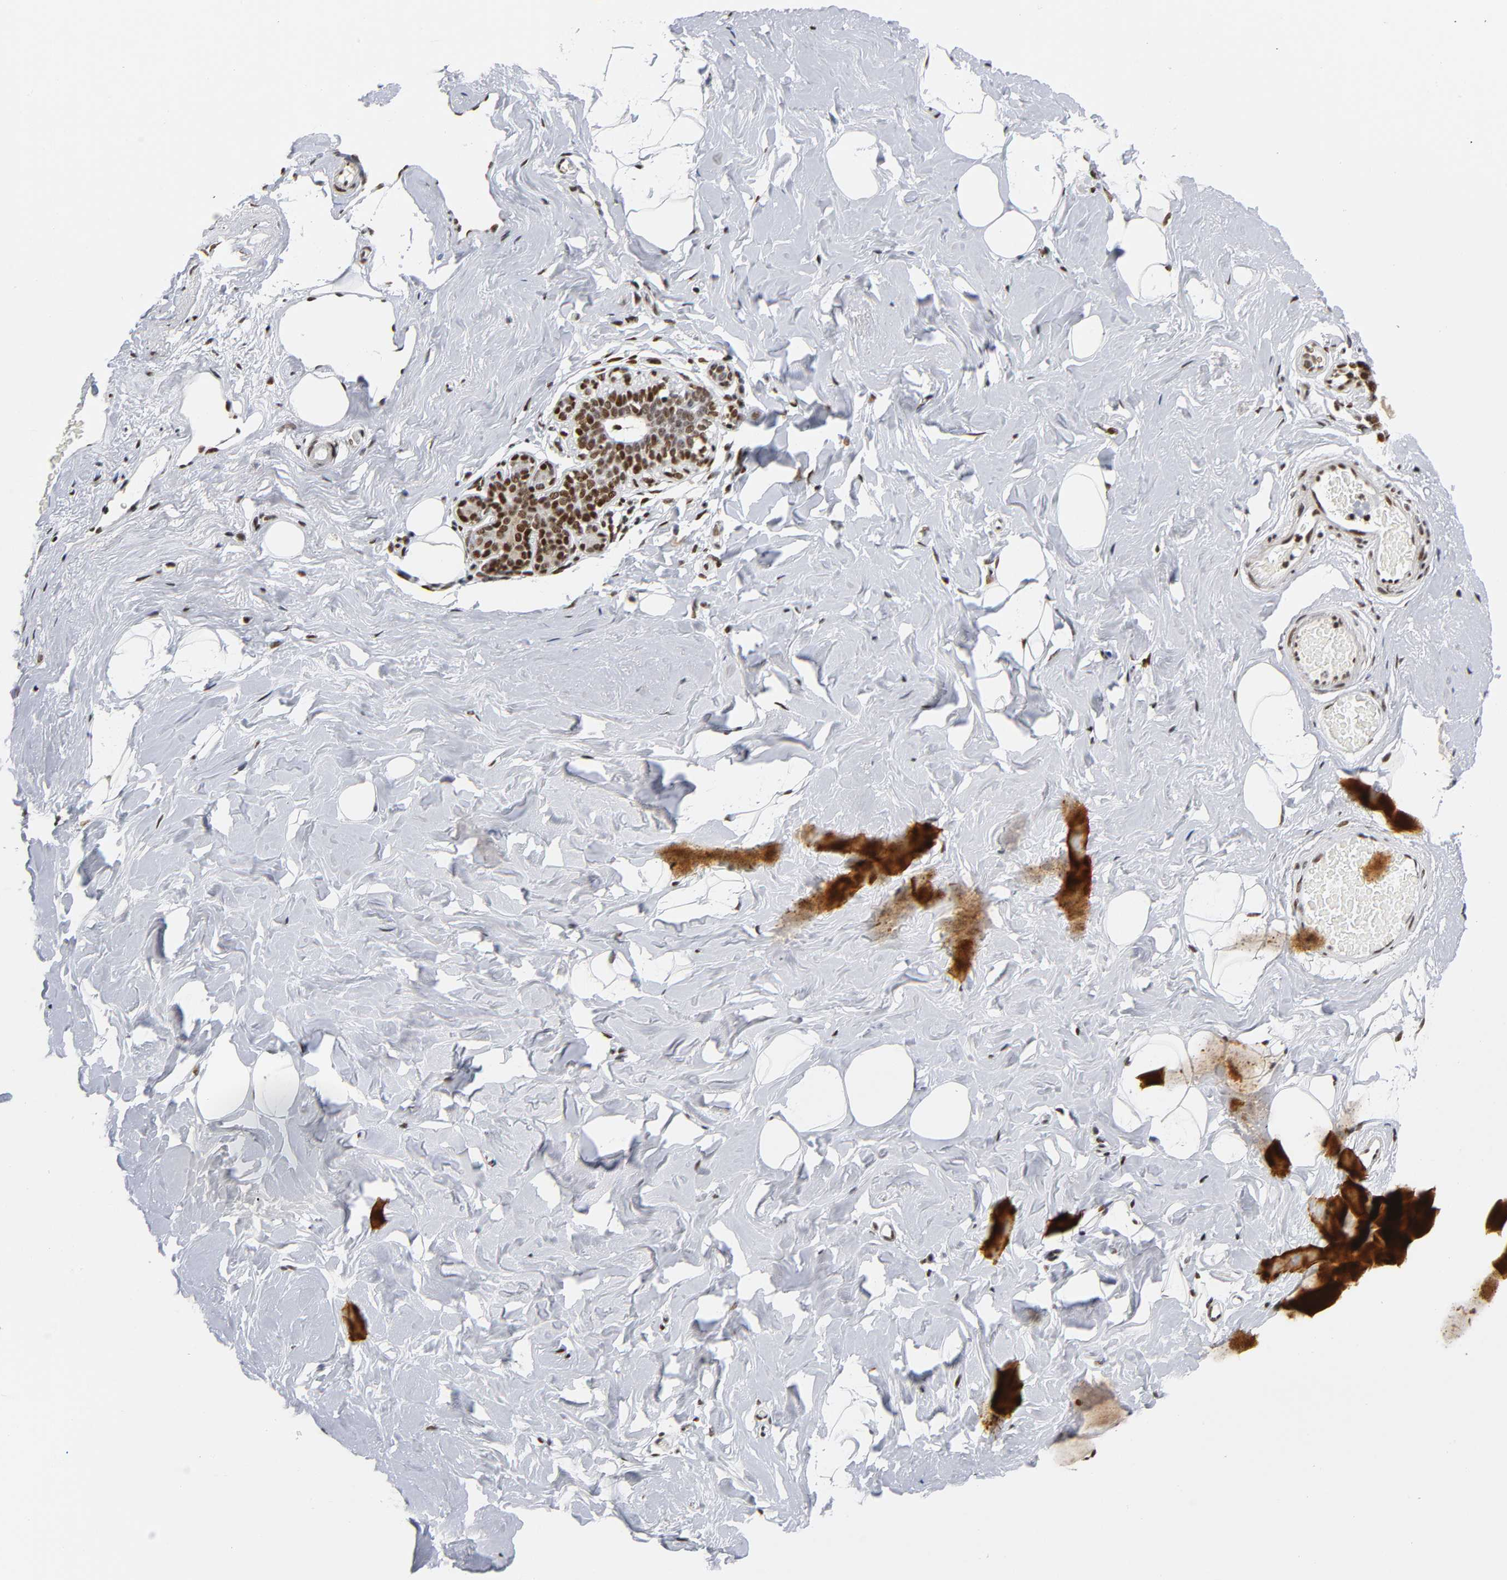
{"staining": {"intensity": "moderate", "quantity": ">75%", "location": "nuclear"}, "tissue": "breast", "cell_type": "Adipocytes", "image_type": "normal", "snomed": [{"axis": "morphology", "description": "Normal tissue, NOS"}, {"axis": "topography", "description": "Breast"}, {"axis": "topography", "description": "Soft tissue"}], "caption": "Protein staining of benign breast reveals moderate nuclear positivity in about >75% of adipocytes. The staining was performed using DAB, with brown indicating positive protein expression. Nuclei are stained blue with hematoxylin.", "gene": "CREBBP", "patient": {"sex": "female", "age": 75}}